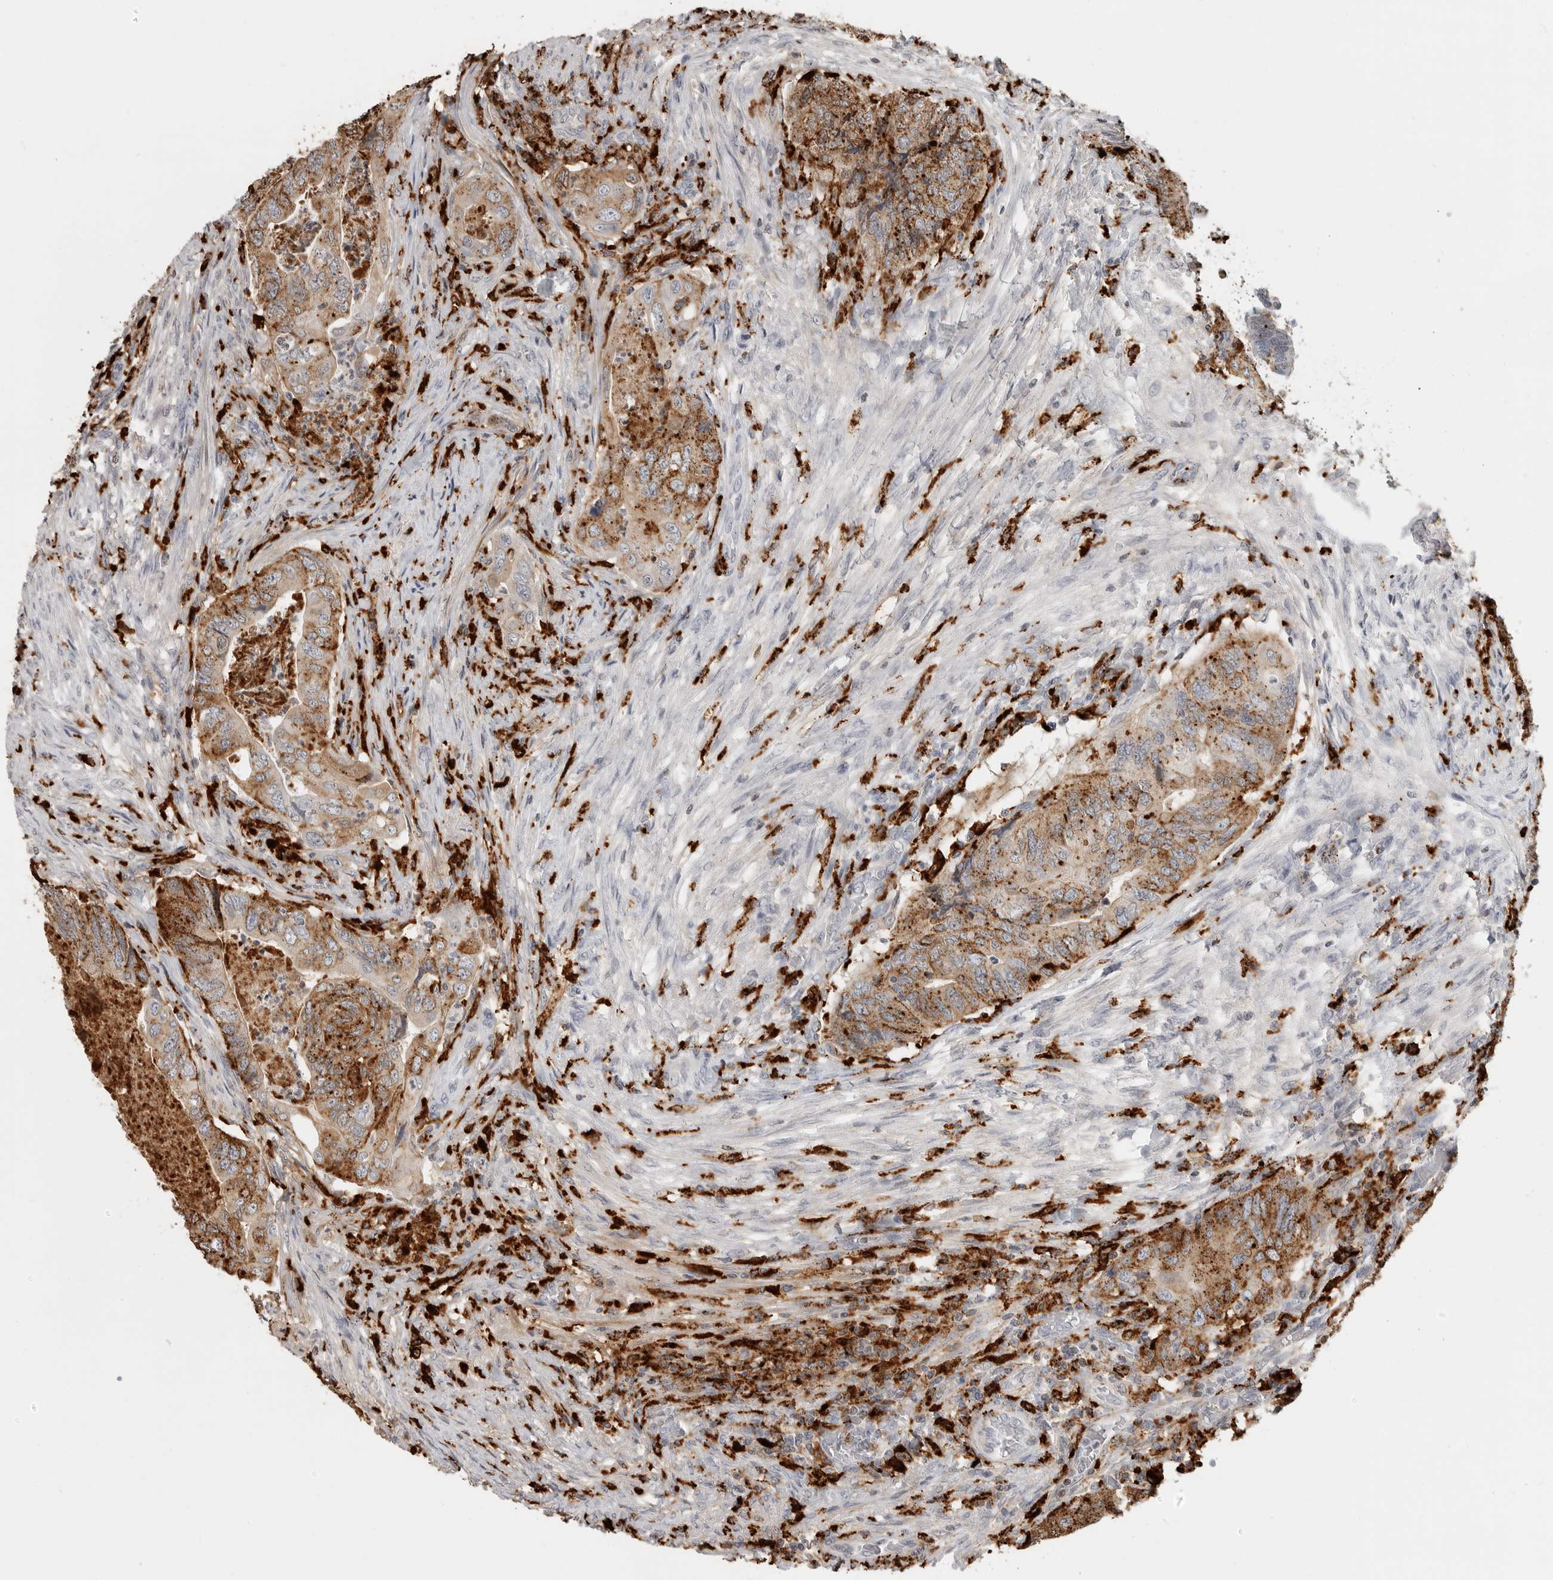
{"staining": {"intensity": "strong", "quantity": ">75%", "location": "cytoplasmic/membranous"}, "tissue": "colorectal cancer", "cell_type": "Tumor cells", "image_type": "cancer", "snomed": [{"axis": "morphology", "description": "Adenocarcinoma, NOS"}, {"axis": "topography", "description": "Rectum"}], "caption": "The immunohistochemical stain highlights strong cytoplasmic/membranous staining in tumor cells of colorectal adenocarcinoma tissue. (DAB IHC with brightfield microscopy, high magnification).", "gene": "IFI30", "patient": {"sex": "male", "age": 63}}